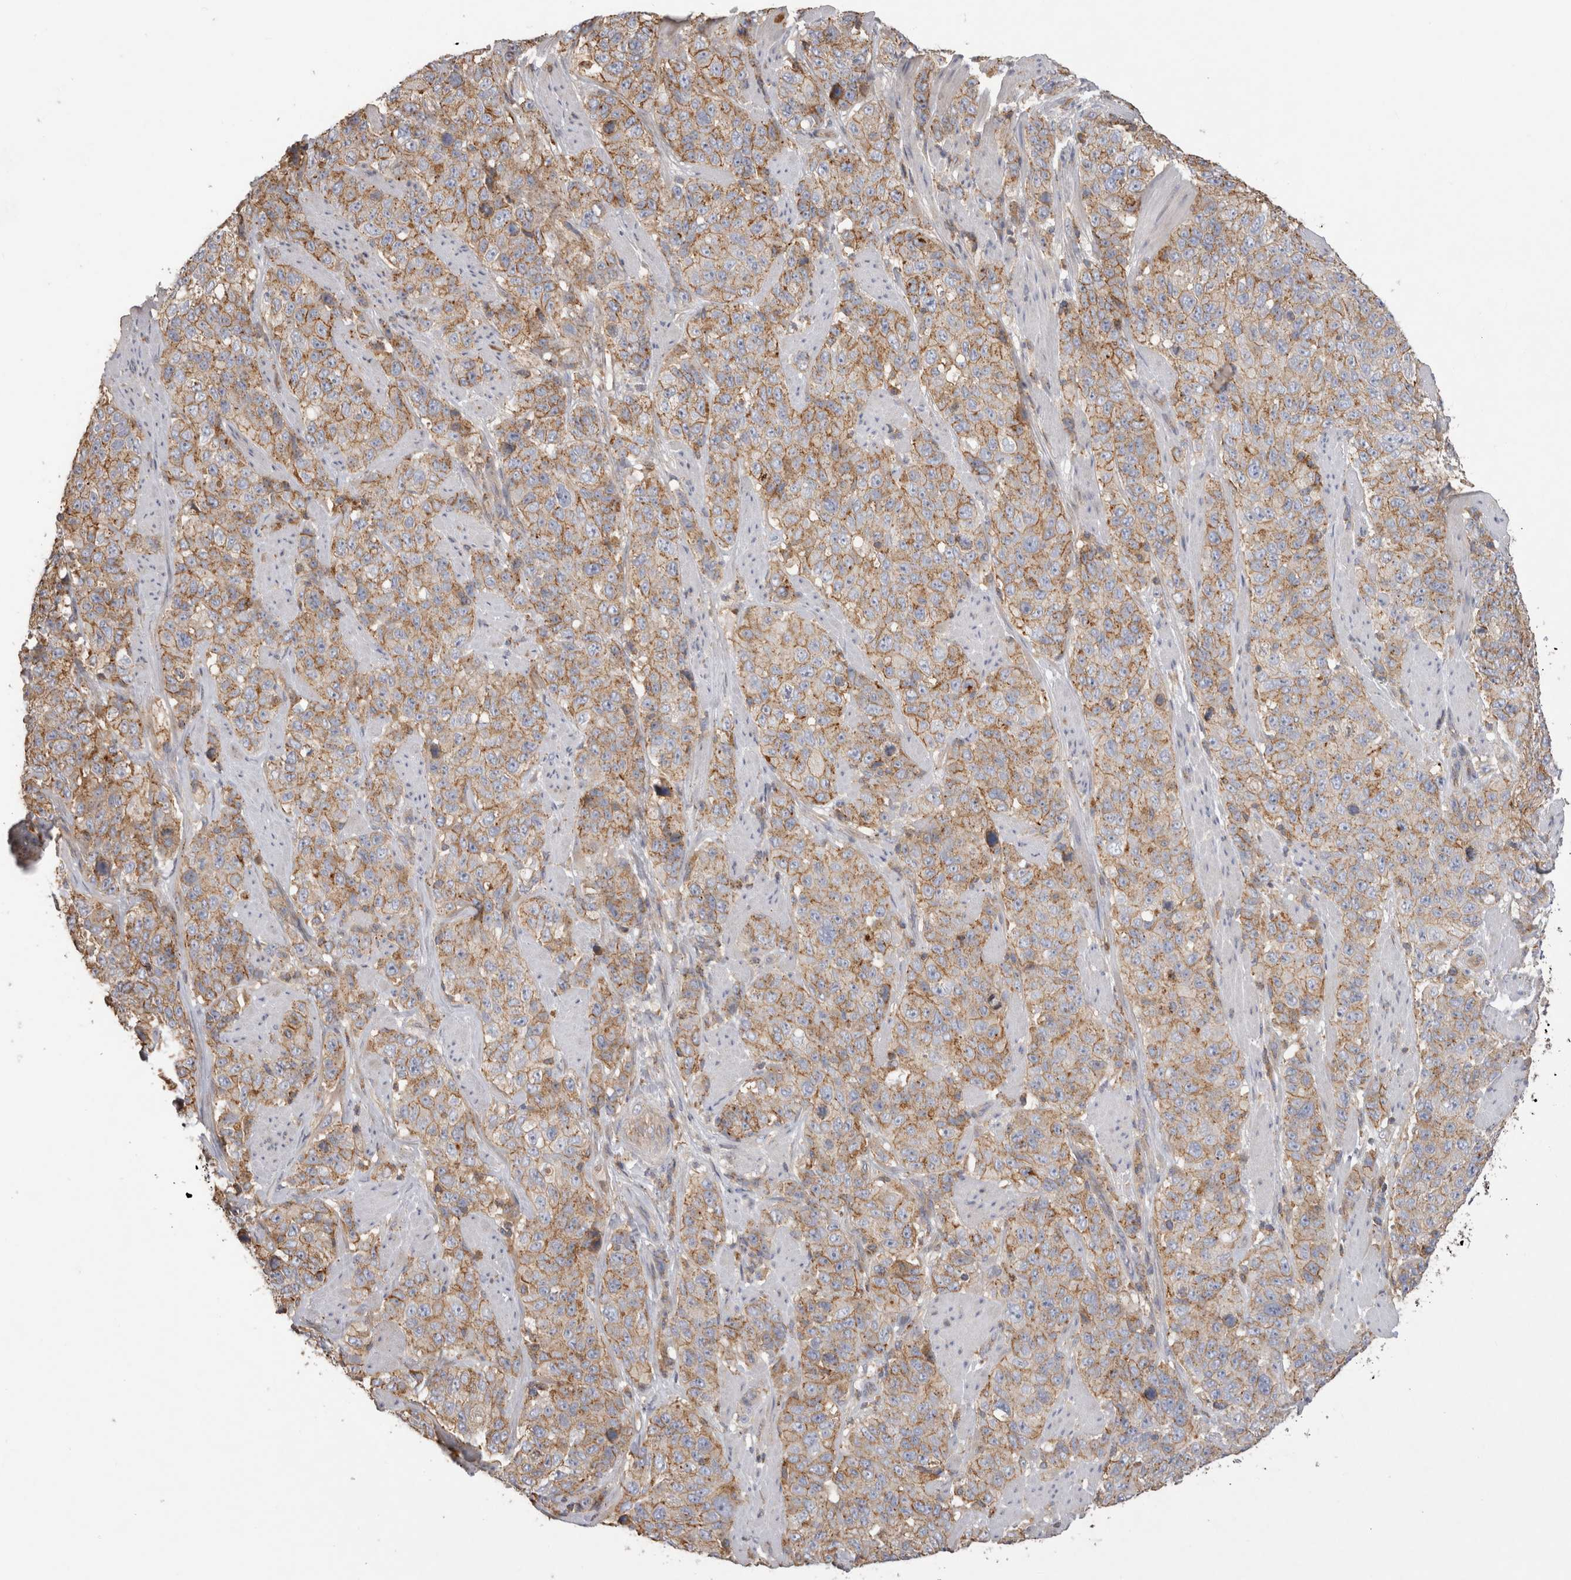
{"staining": {"intensity": "weak", "quantity": ">75%", "location": "cytoplasmic/membranous"}, "tissue": "stomach cancer", "cell_type": "Tumor cells", "image_type": "cancer", "snomed": [{"axis": "morphology", "description": "Adenocarcinoma, NOS"}, {"axis": "topography", "description": "Stomach"}], "caption": "High-power microscopy captured an immunohistochemistry micrograph of stomach cancer (adenocarcinoma), revealing weak cytoplasmic/membranous expression in approximately >75% of tumor cells.", "gene": "CHMP6", "patient": {"sex": "male", "age": 48}}